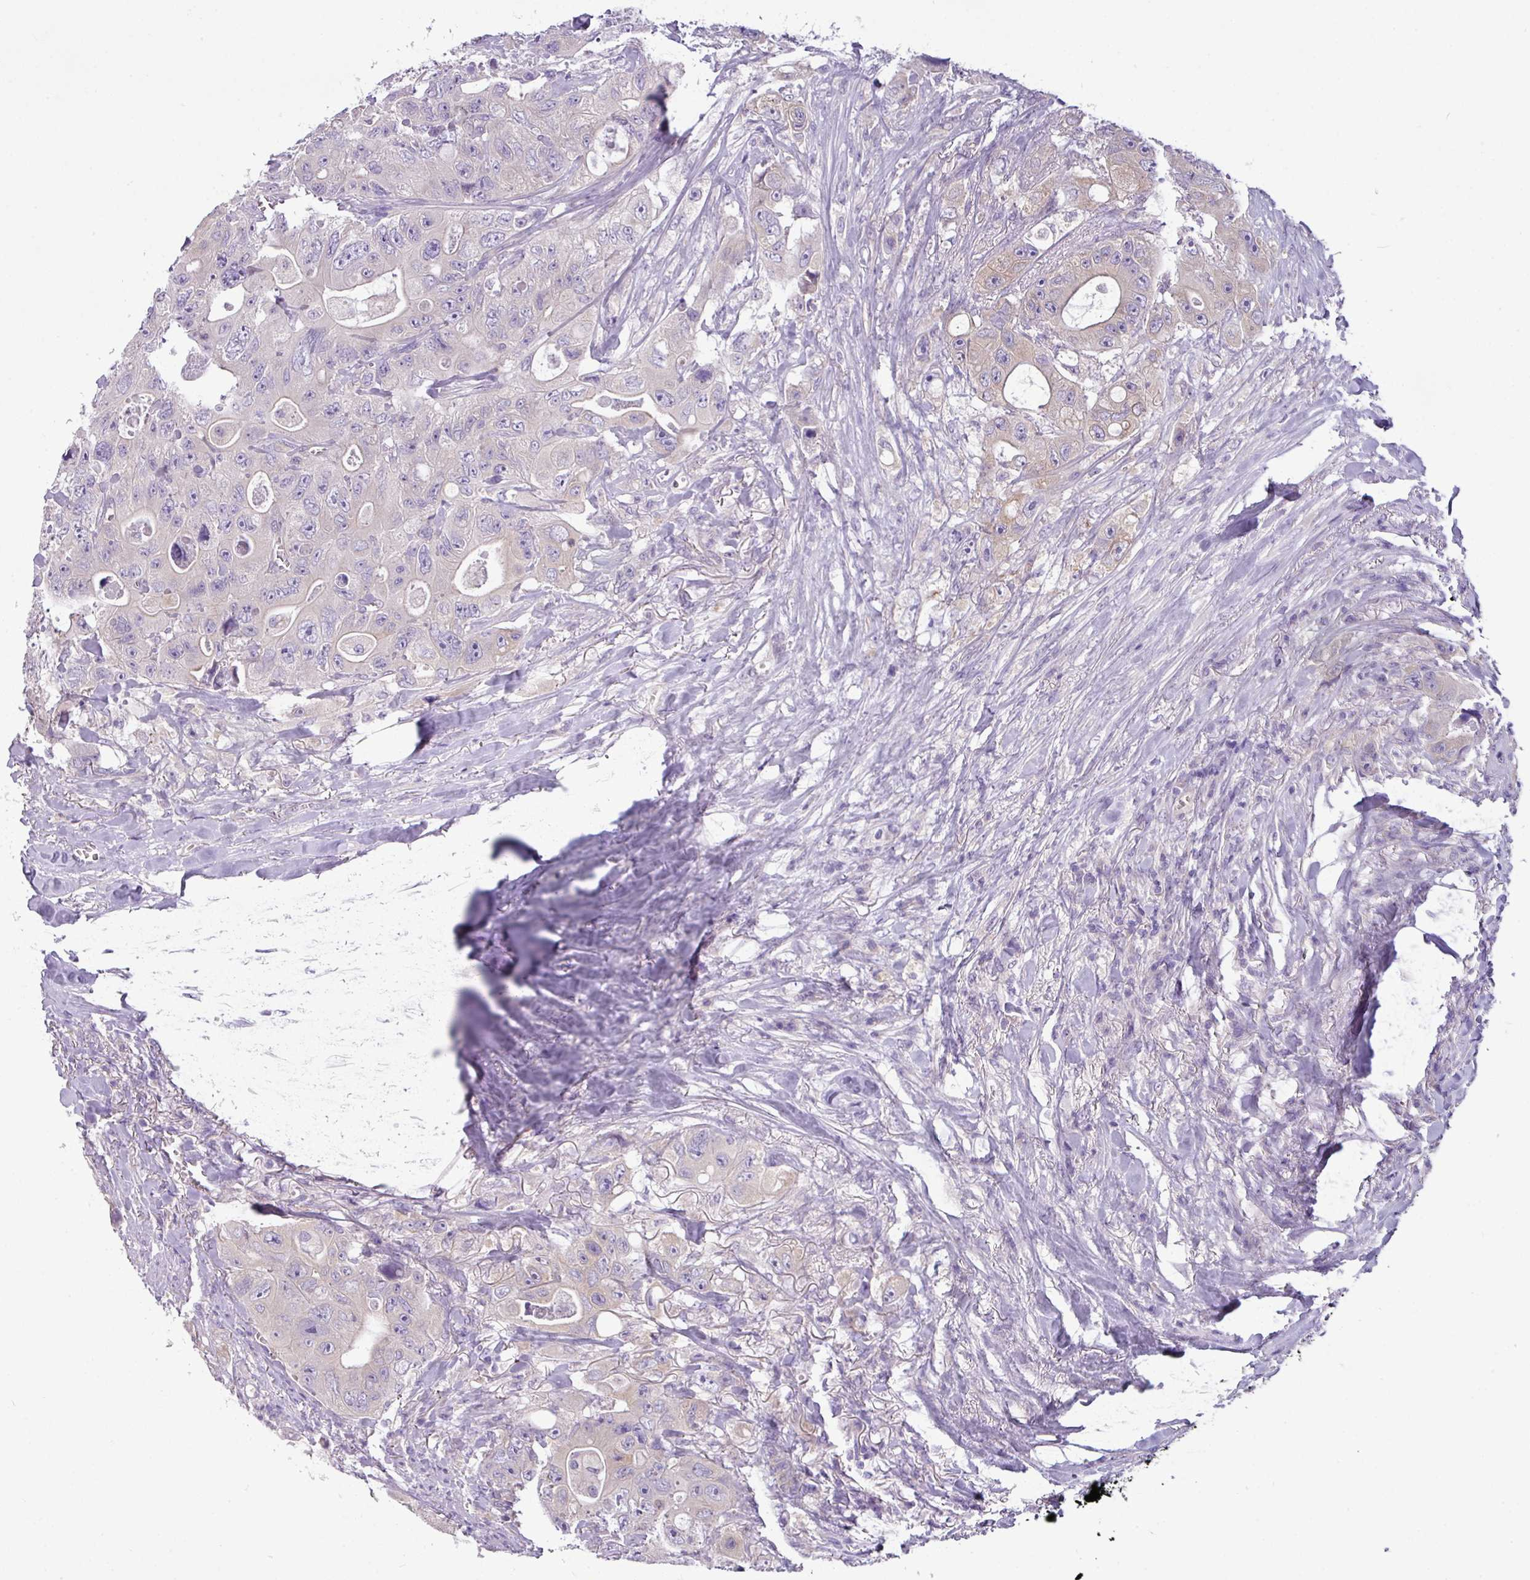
{"staining": {"intensity": "weak", "quantity": "25%-75%", "location": "cytoplasmic/membranous"}, "tissue": "colorectal cancer", "cell_type": "Tumor cells", "image_type": "cancer", "snomed": [{"axis": "morphology", "description": "Adenocarcinoma, NOS"}, {"axis": "topography", "description": "Colon"}], "caption": "Immunohistochemical staining of human adenocarcinoma (colorectal) reveals weak cytoplasmic/membranous protein expression in about 25%-75% of tumor cells. Immunohistochemistry (ihc) stains the protein of interest in brown and the nuclei are stained blue.", "gene": "TOR1AIP2", "patient": {"sex": "female", "age": 46}}